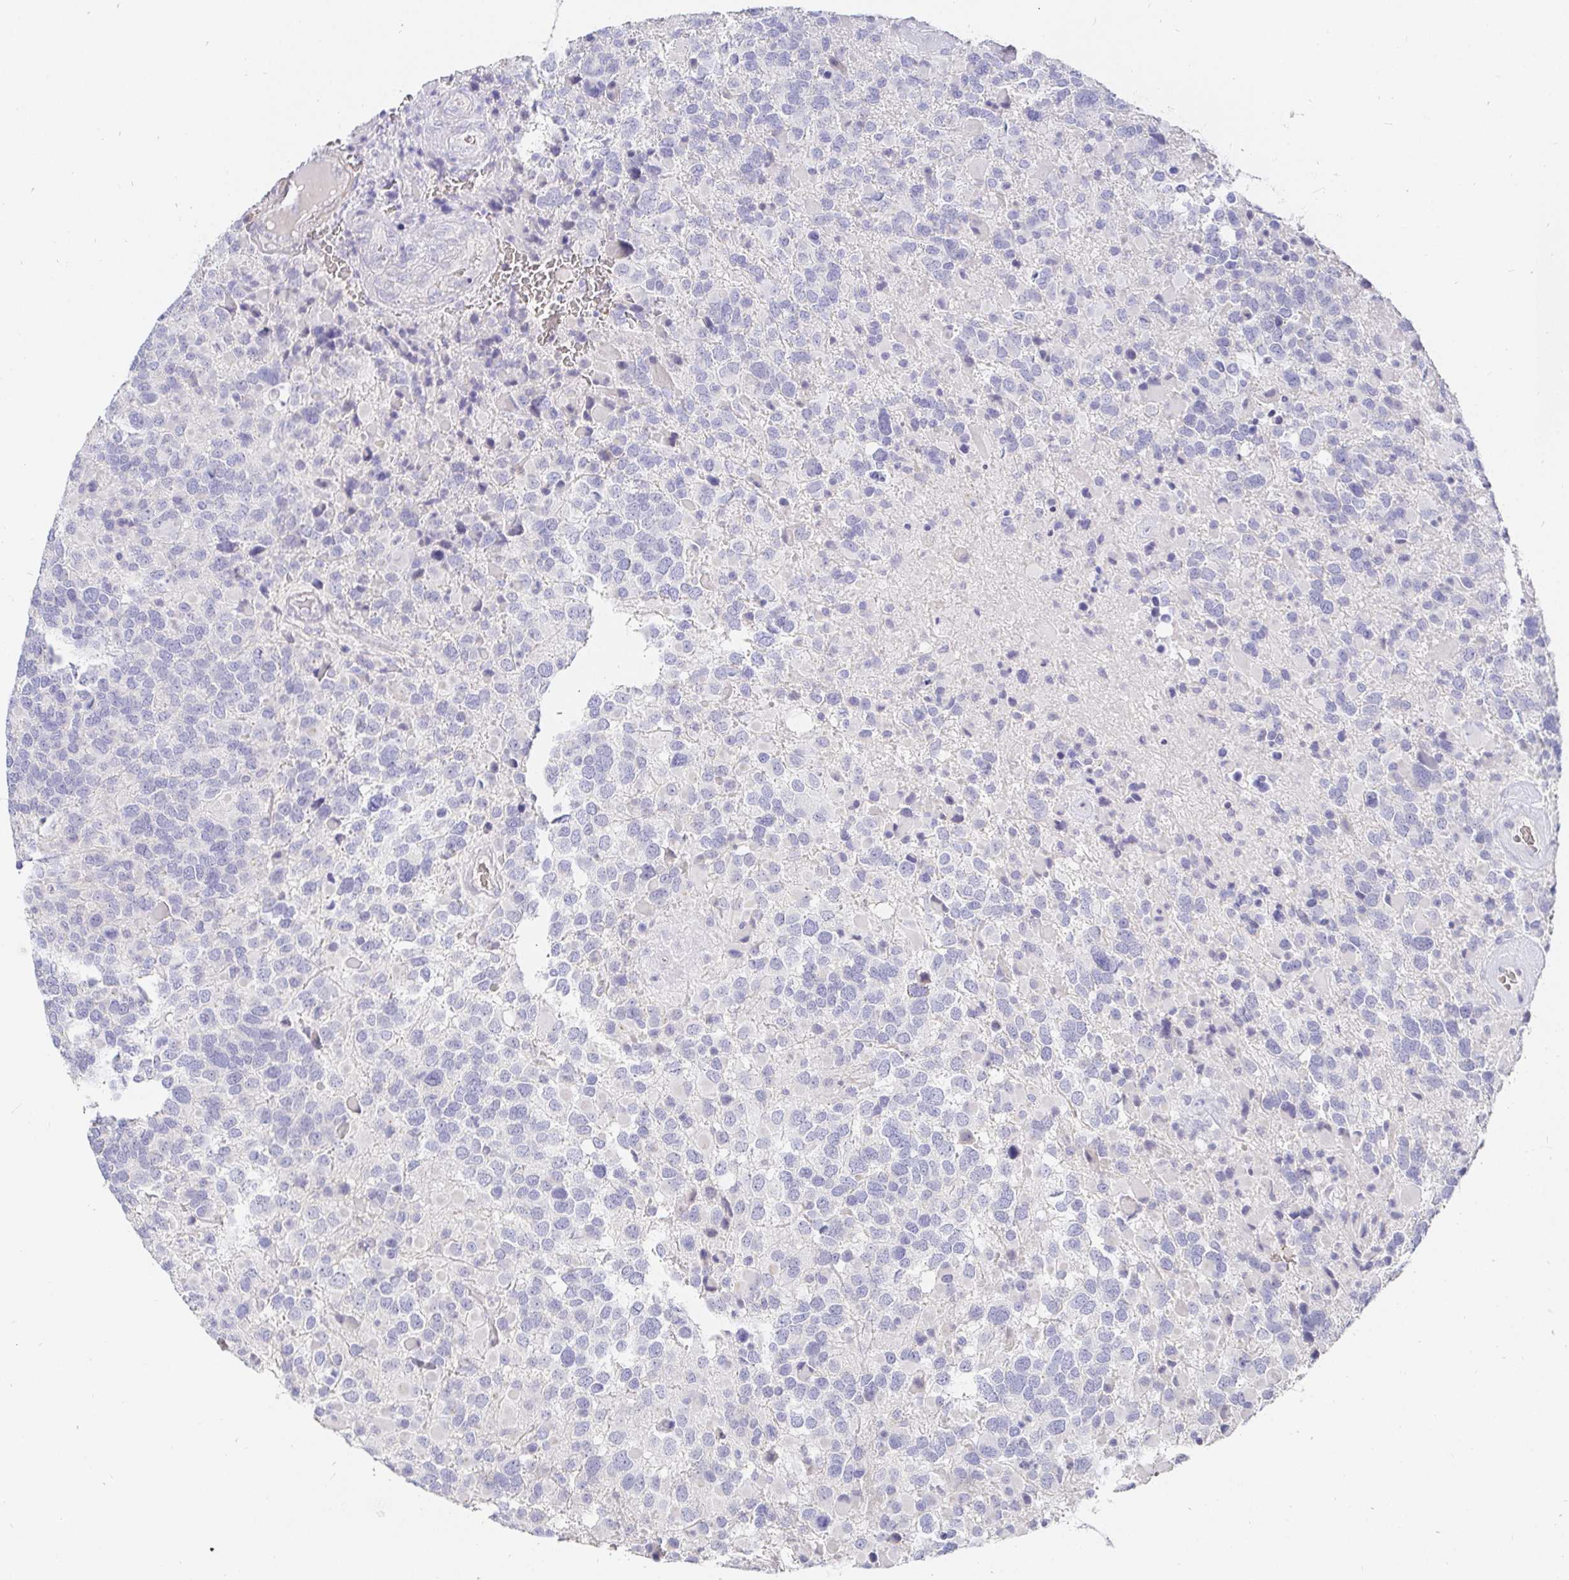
{"staining": {"intensity": "negative", "quantity": "none", "location": "none"}, "tissue": "glioma", "cell_type": "Tumor cells", "image_type": "cancer", "snomed": [{"axis": "morphology", "description": "Glioma, malignant, High grade"}, {"axis": "topography", "description": "Brain"}], "caption": "The micrograph demonstrates no significant positivity in tumor cells of glioma.", "gene": "FGF21", "patient": {"sex": "female", "age": 40}}